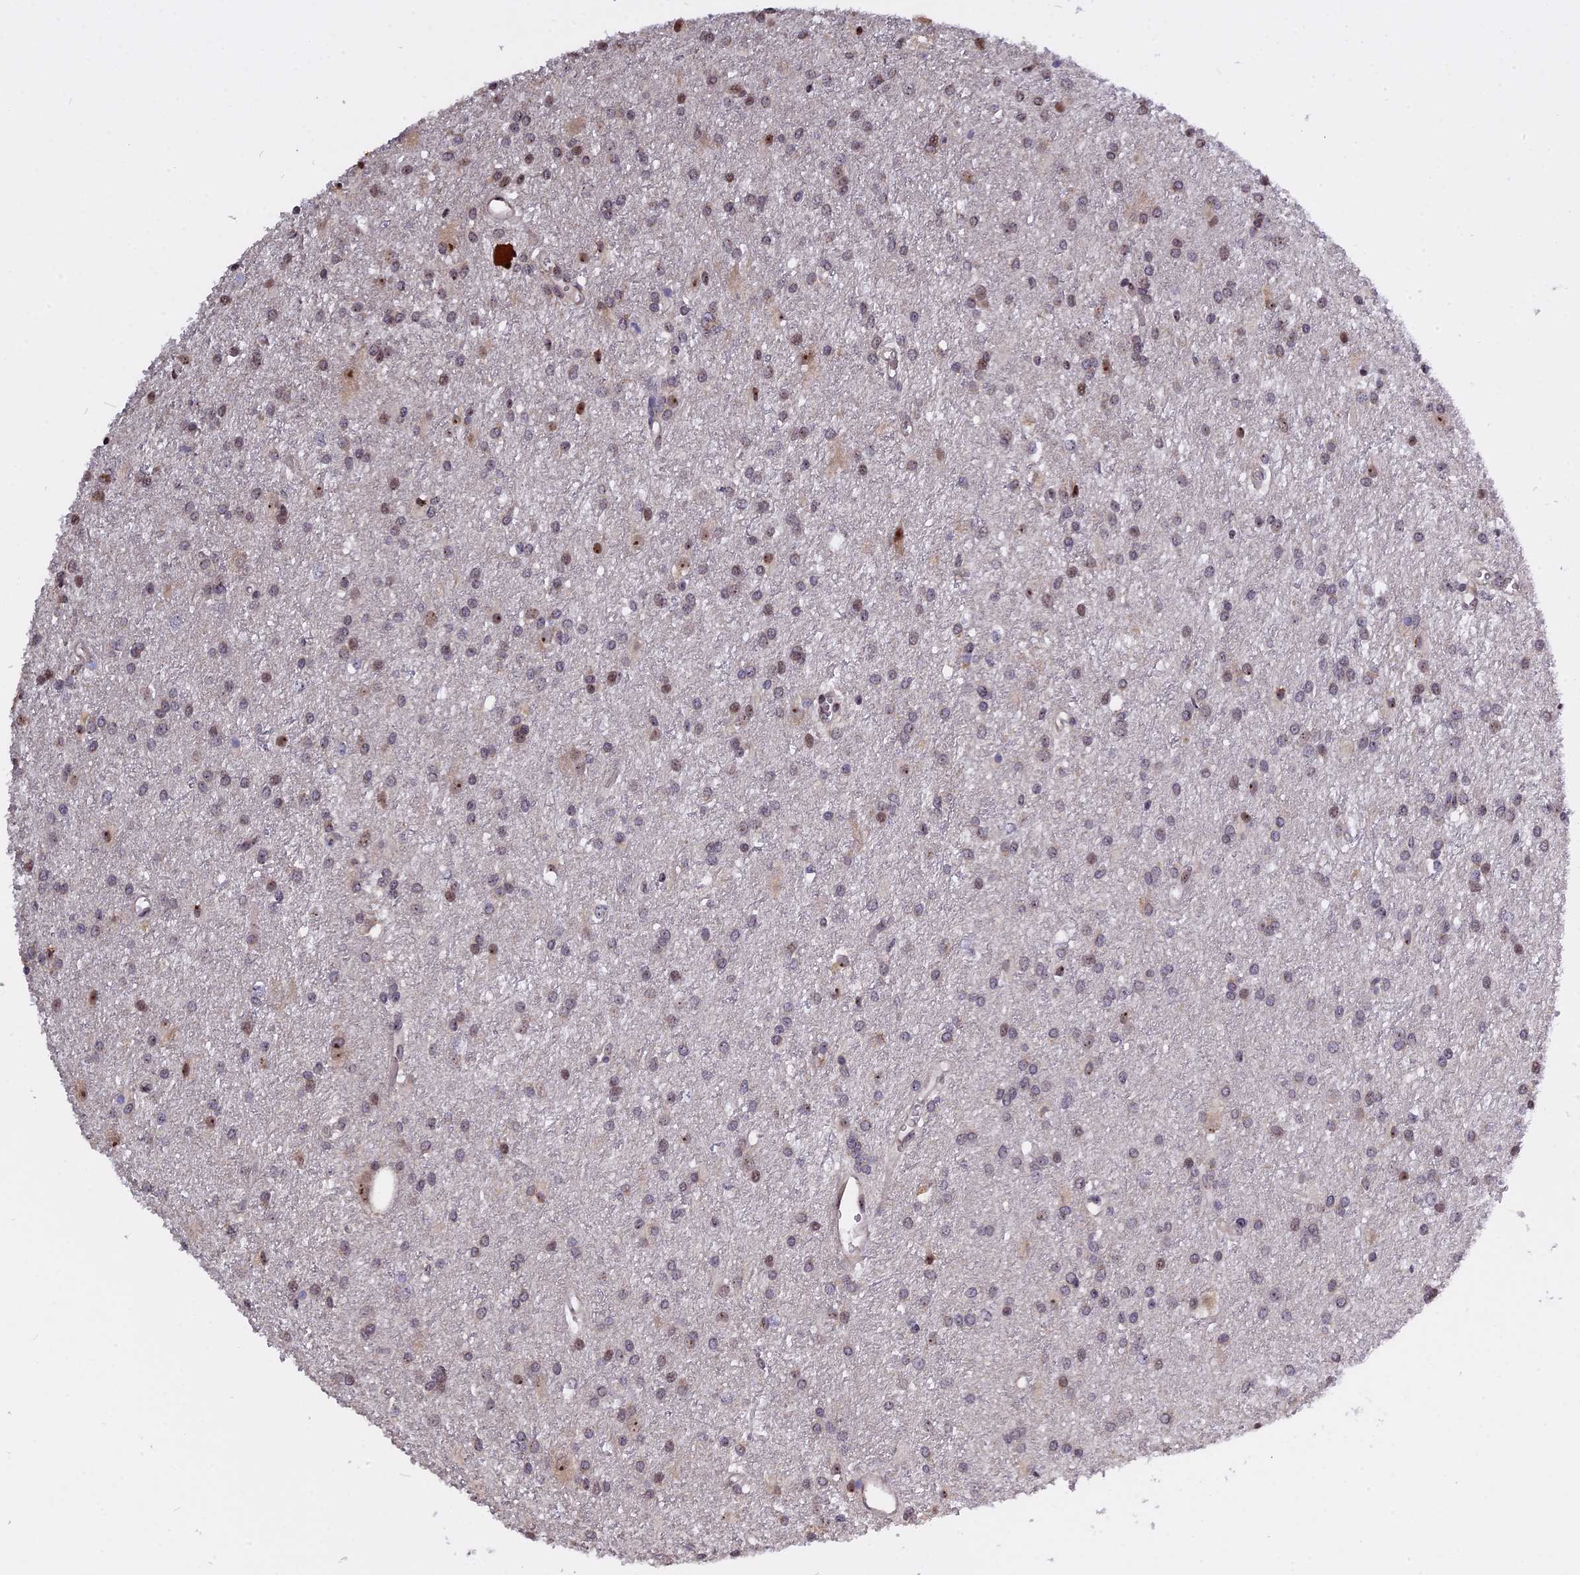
{"staining": {"intensity": "weak", "quantity": "<25%", "location": "nuclear"}, "tissue": "glioma", "cell_type": "Tumor cells", "image_type": "cancer", "snomed": [{"axis": "morphology", "description": "Glioma, malignant, High grade"}, {"axis": "topography", "description": "Brain"}], "caption": "High power microscopy micrograph of an immunohistochemistry image of glioma, revealing no significant expression in tumor cells. (DAB immunohistochemistry with hematoxylin counter stain).", "gene": "MGA", "patient": {"sex": "female", "age": 50}}